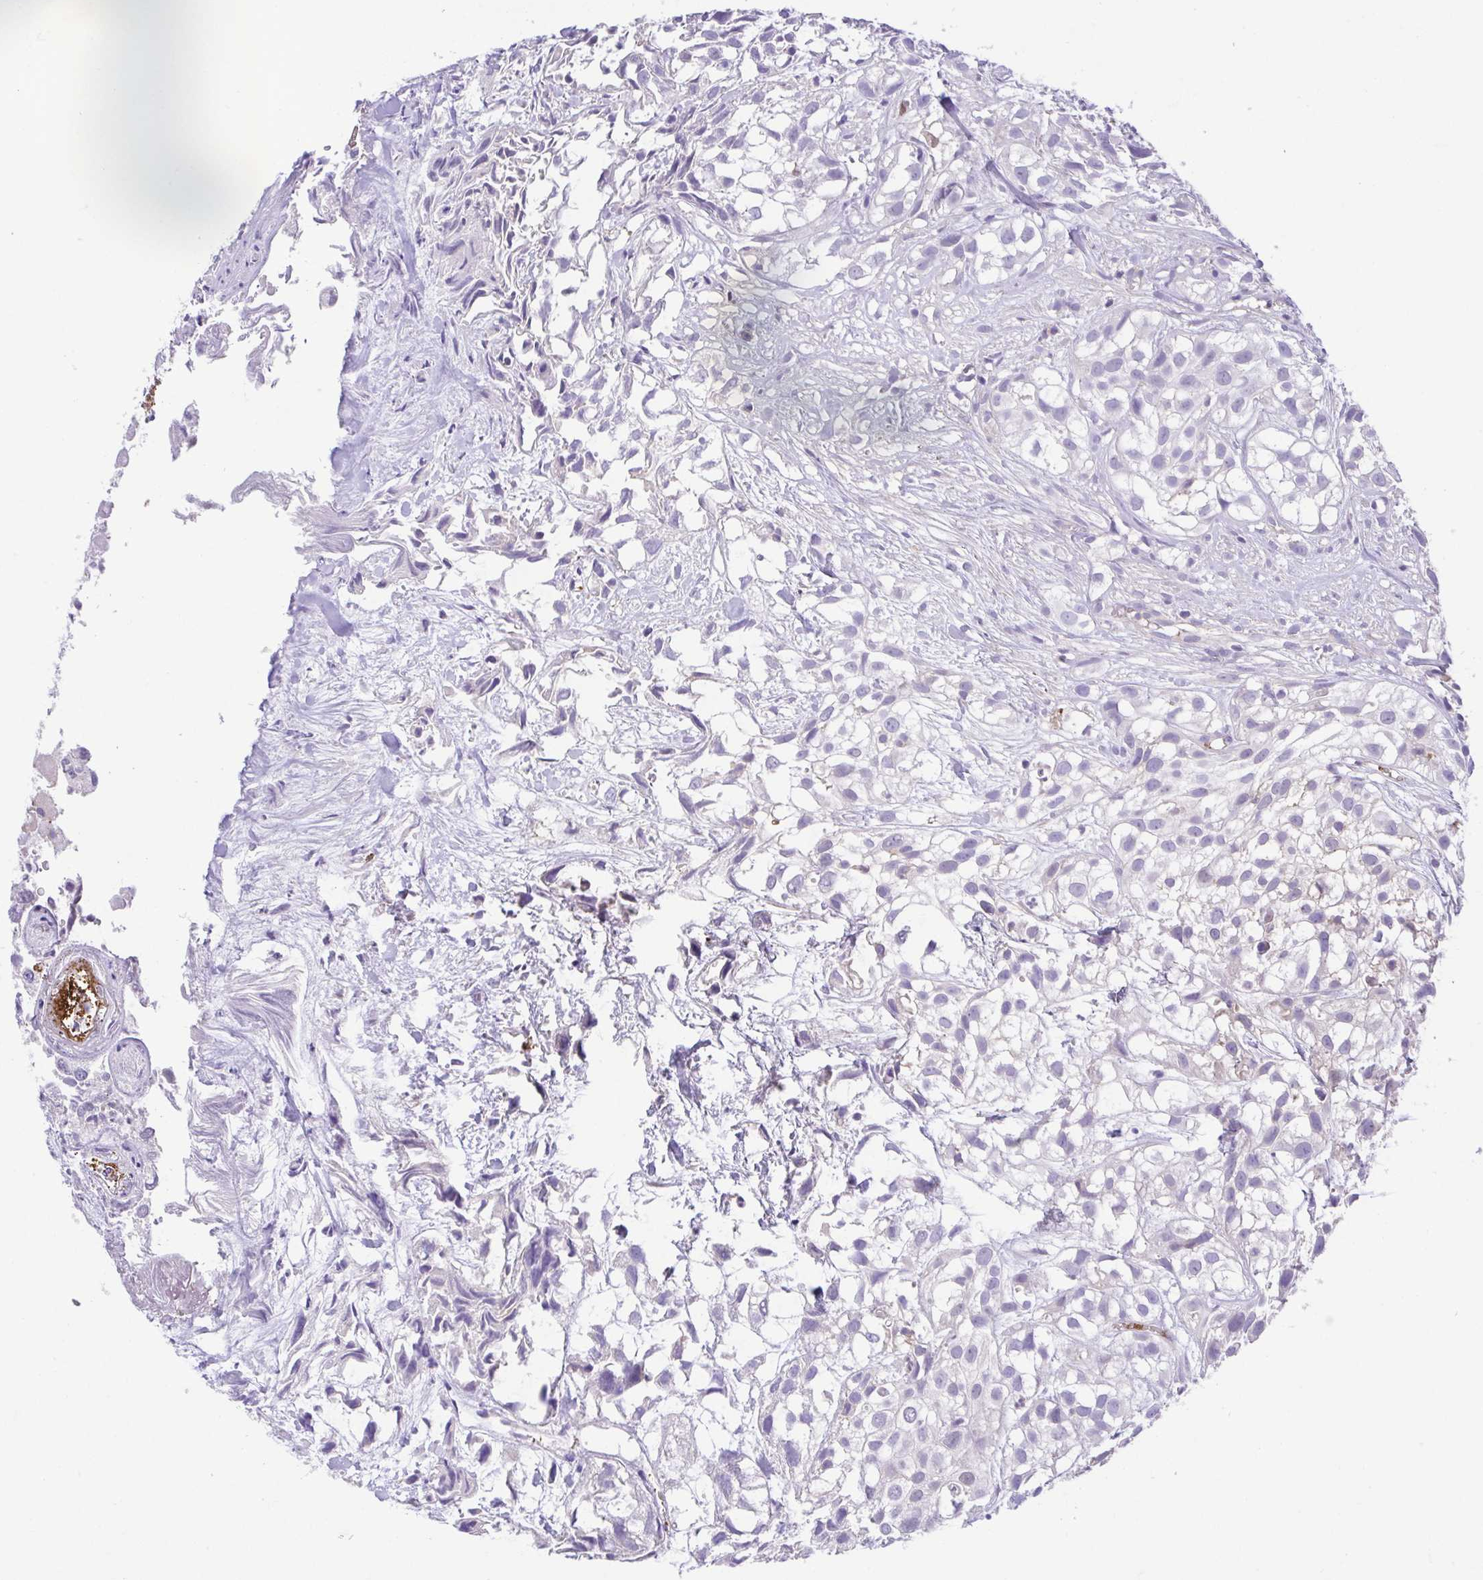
{"staining": {"intensity": "negative", "quantity": "none", "location": "none"}, "tissue": "urothelial cancer", "cell_type": "Tumor cells", "image_type": "cancer", "snomed": [{"axis": "morphology", "description": "Urothelial carcinoma, High grade"}, {"axis": "topography", "description": "Urinary bladder"}], "caption": "A histopathology image of urothelial cancer stained for a protein shows no brown staining in tumor cells. Nuclei are stained in blue.", "gene": "PRR14L", "patient": {"sex": "male", "age": 56}}